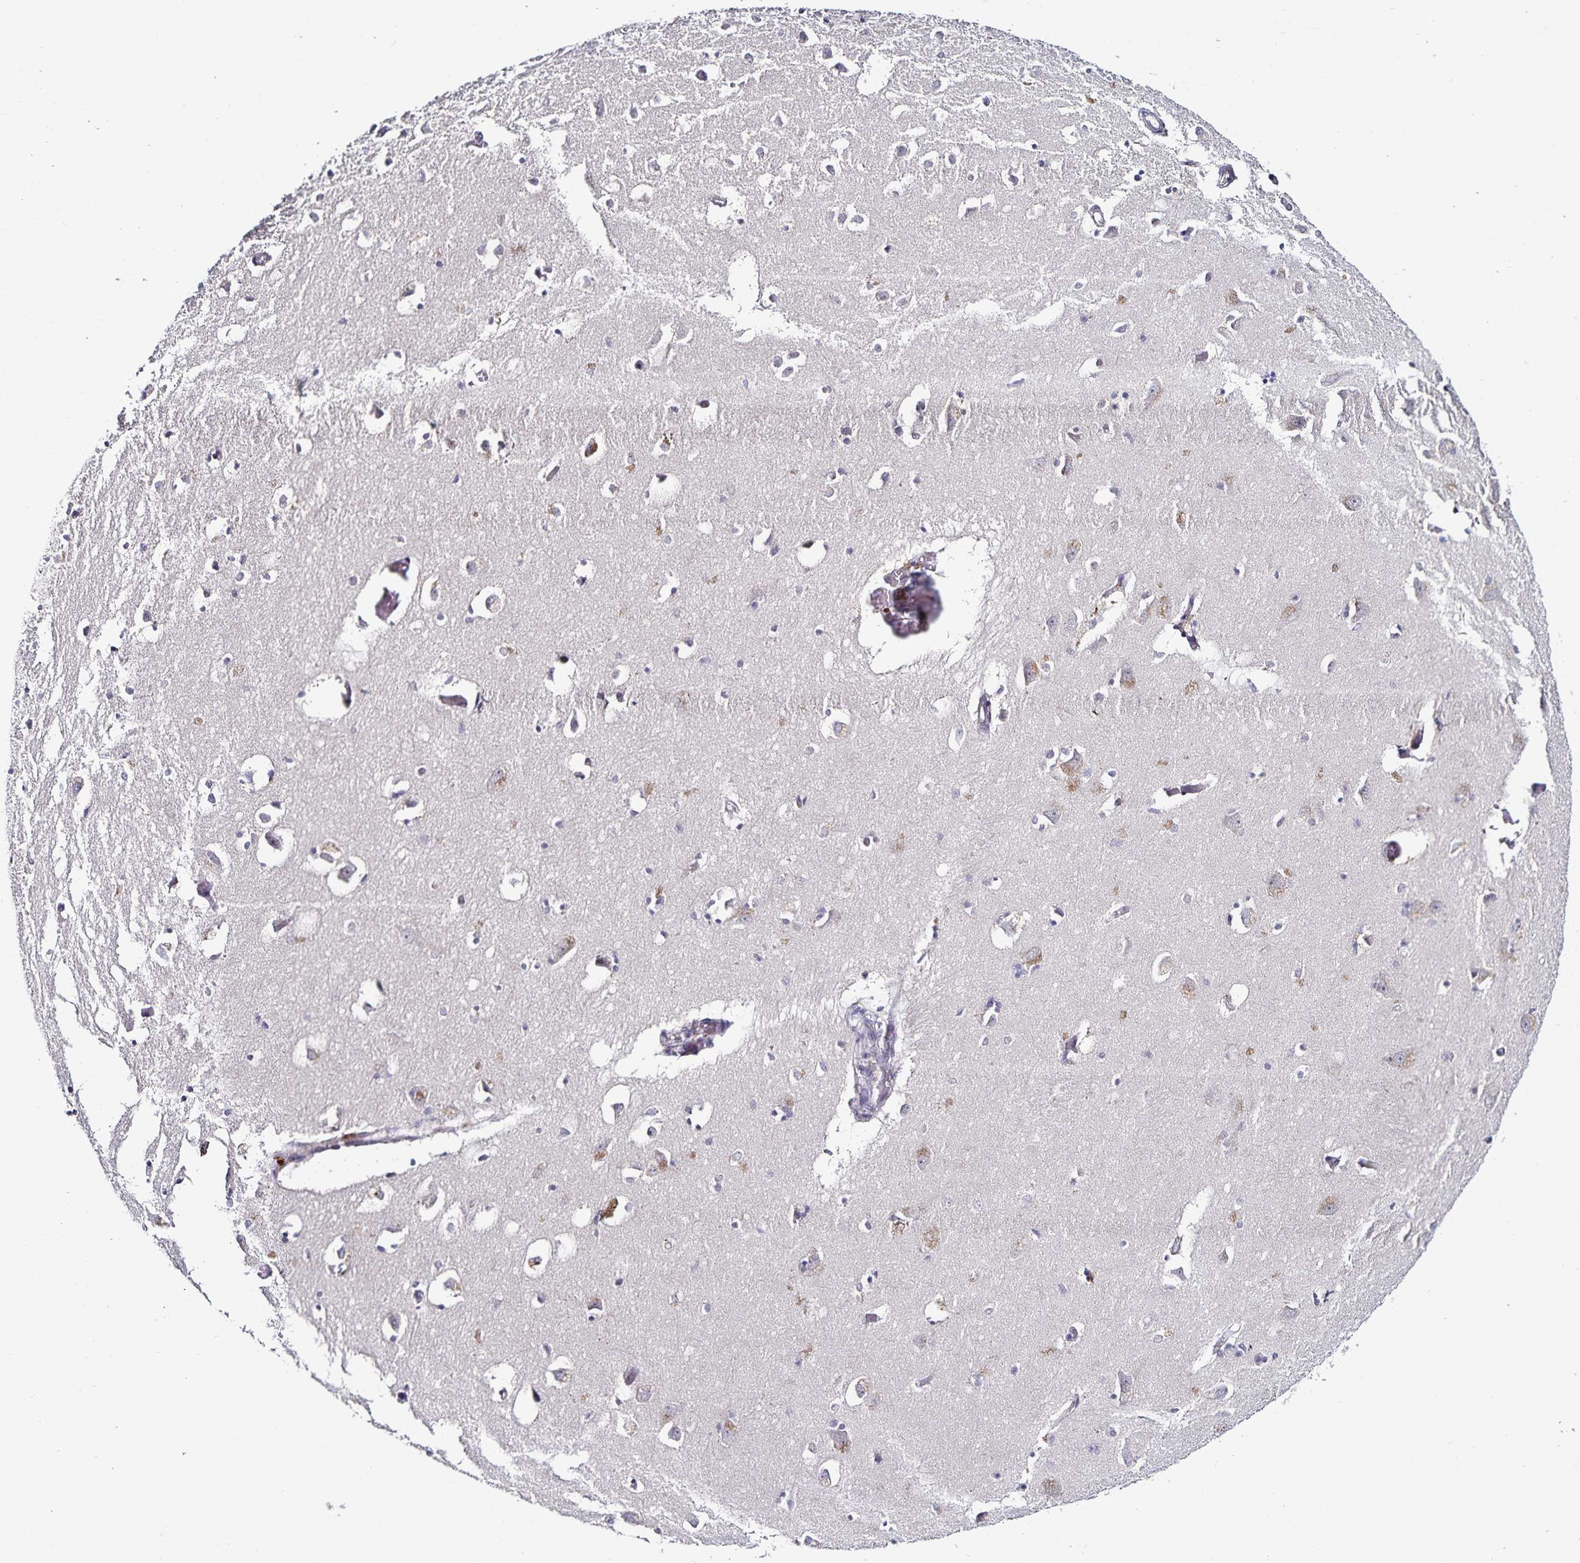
{"staining": {"intensity": "negative", "quantity": "none", "location": "none"}, "tissue": "caudate", "cell_type": "Glial cells", "image_type": "normal", "snomed": [{"axis": "morphology", "description": "Normal tissue, NOS"}, {"axis": "topography", "description": "Lateral ventricle wall"}, {"axis": "topography", "description": "Hippocampus"}], "caption": "IHC of benign human caudate shows no staining in glial cells. (Brightfield microscopy of DAB IHC at high magnification).", "gene": "ACSL5", "patient": {"sex": "female", "age": 63}}